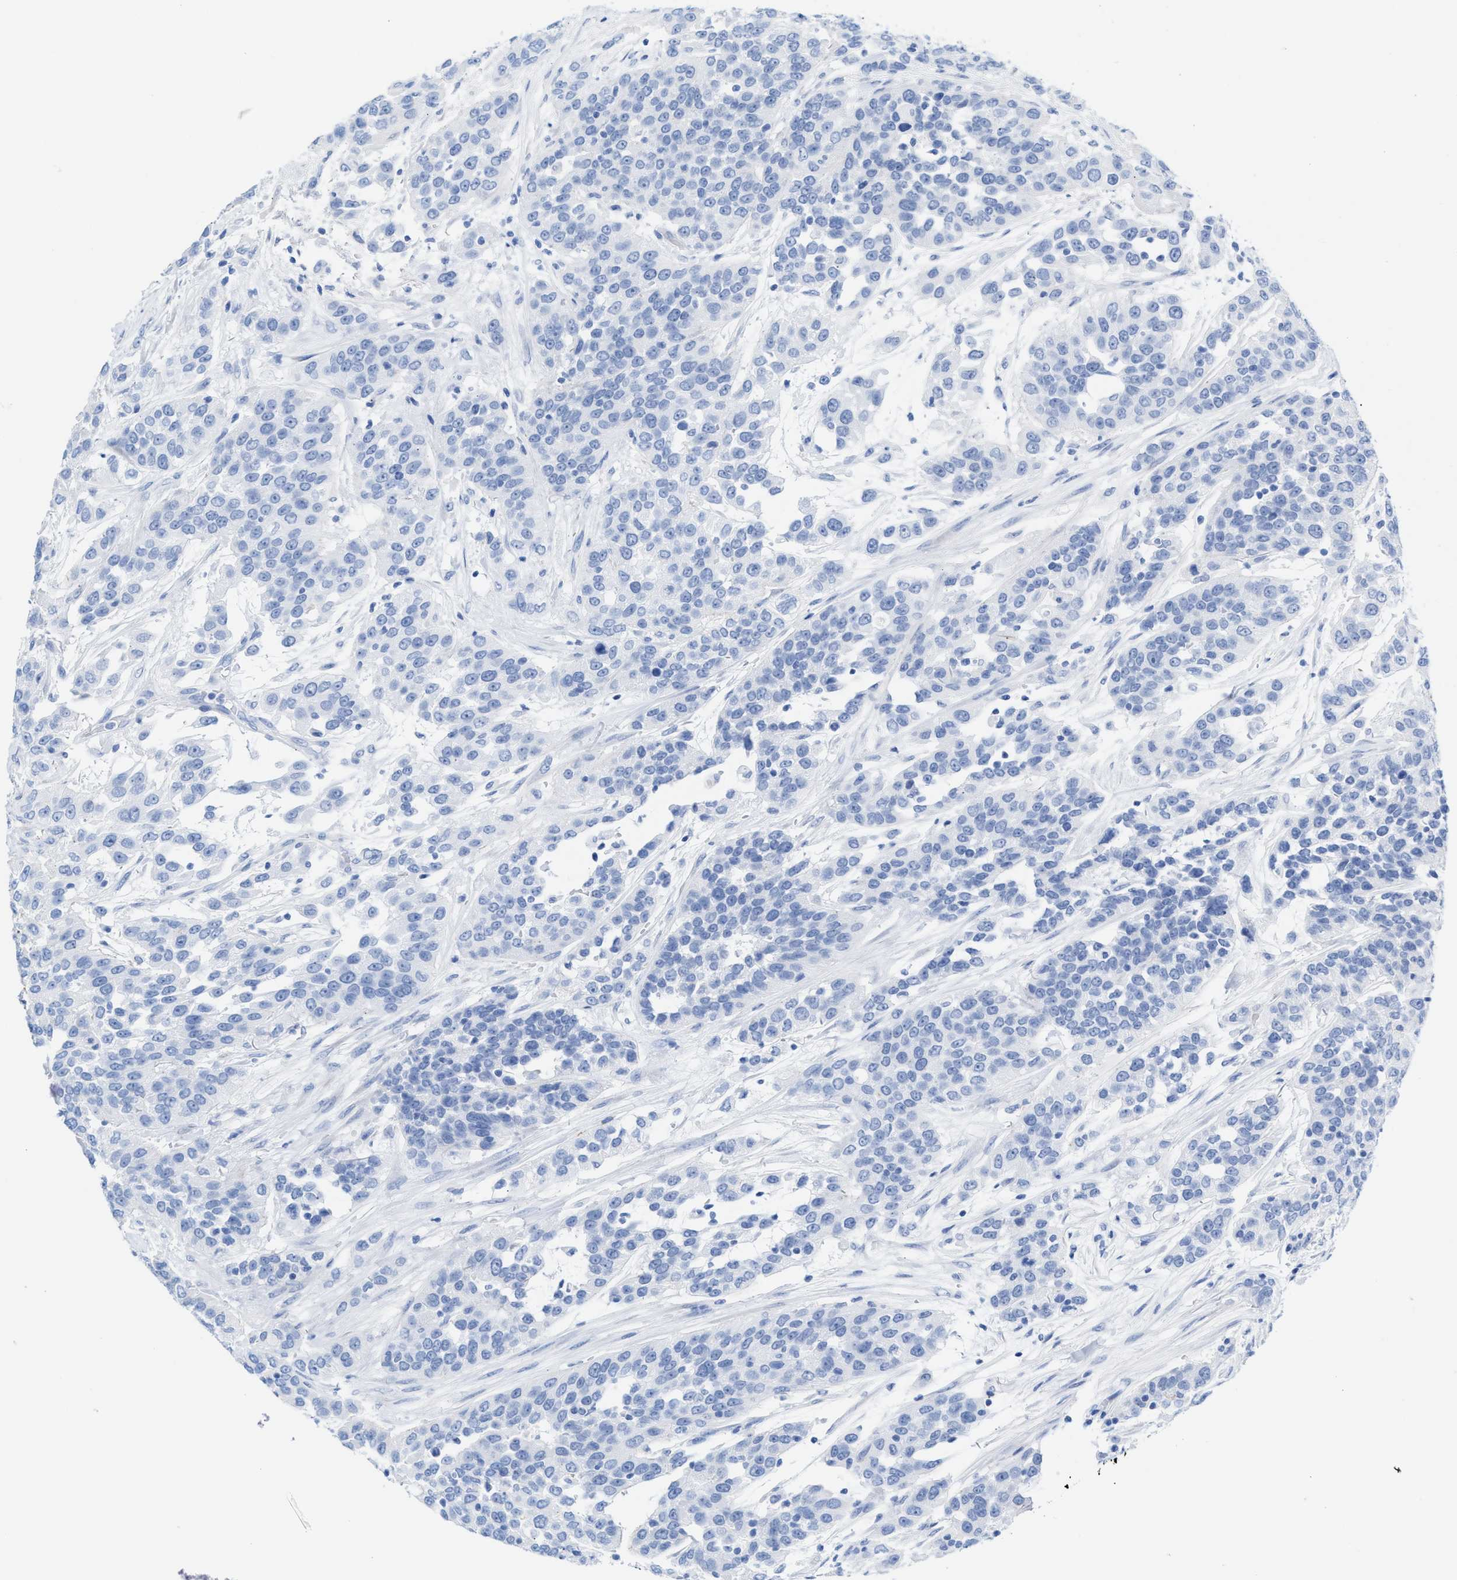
{"staining": {"intensity": "negative", "quantity": "none", "location": "none"}, "tissue": "urothelial cancer", "cell_type": "Tumor cells", "image_type": "cancer", "snomed": [{"axis": "morphology", "description": "Urothelial carcinoma, High grade"}, {"axis": "topography", "description": "Urinary bladder"}], "caption": "Urothelial carcinoma (high-grade) was stained to show a protein in brown. There is no significant staining in tumor cells. (Stains: DAB (3,3'-diaminobenzidine) immunohistochemistry with hematoxylin counter stain, Microscopy: brightfield microscopy at high magnification).", "gene": "CPA1", "patient": {"sex": "female", "age": 80}}